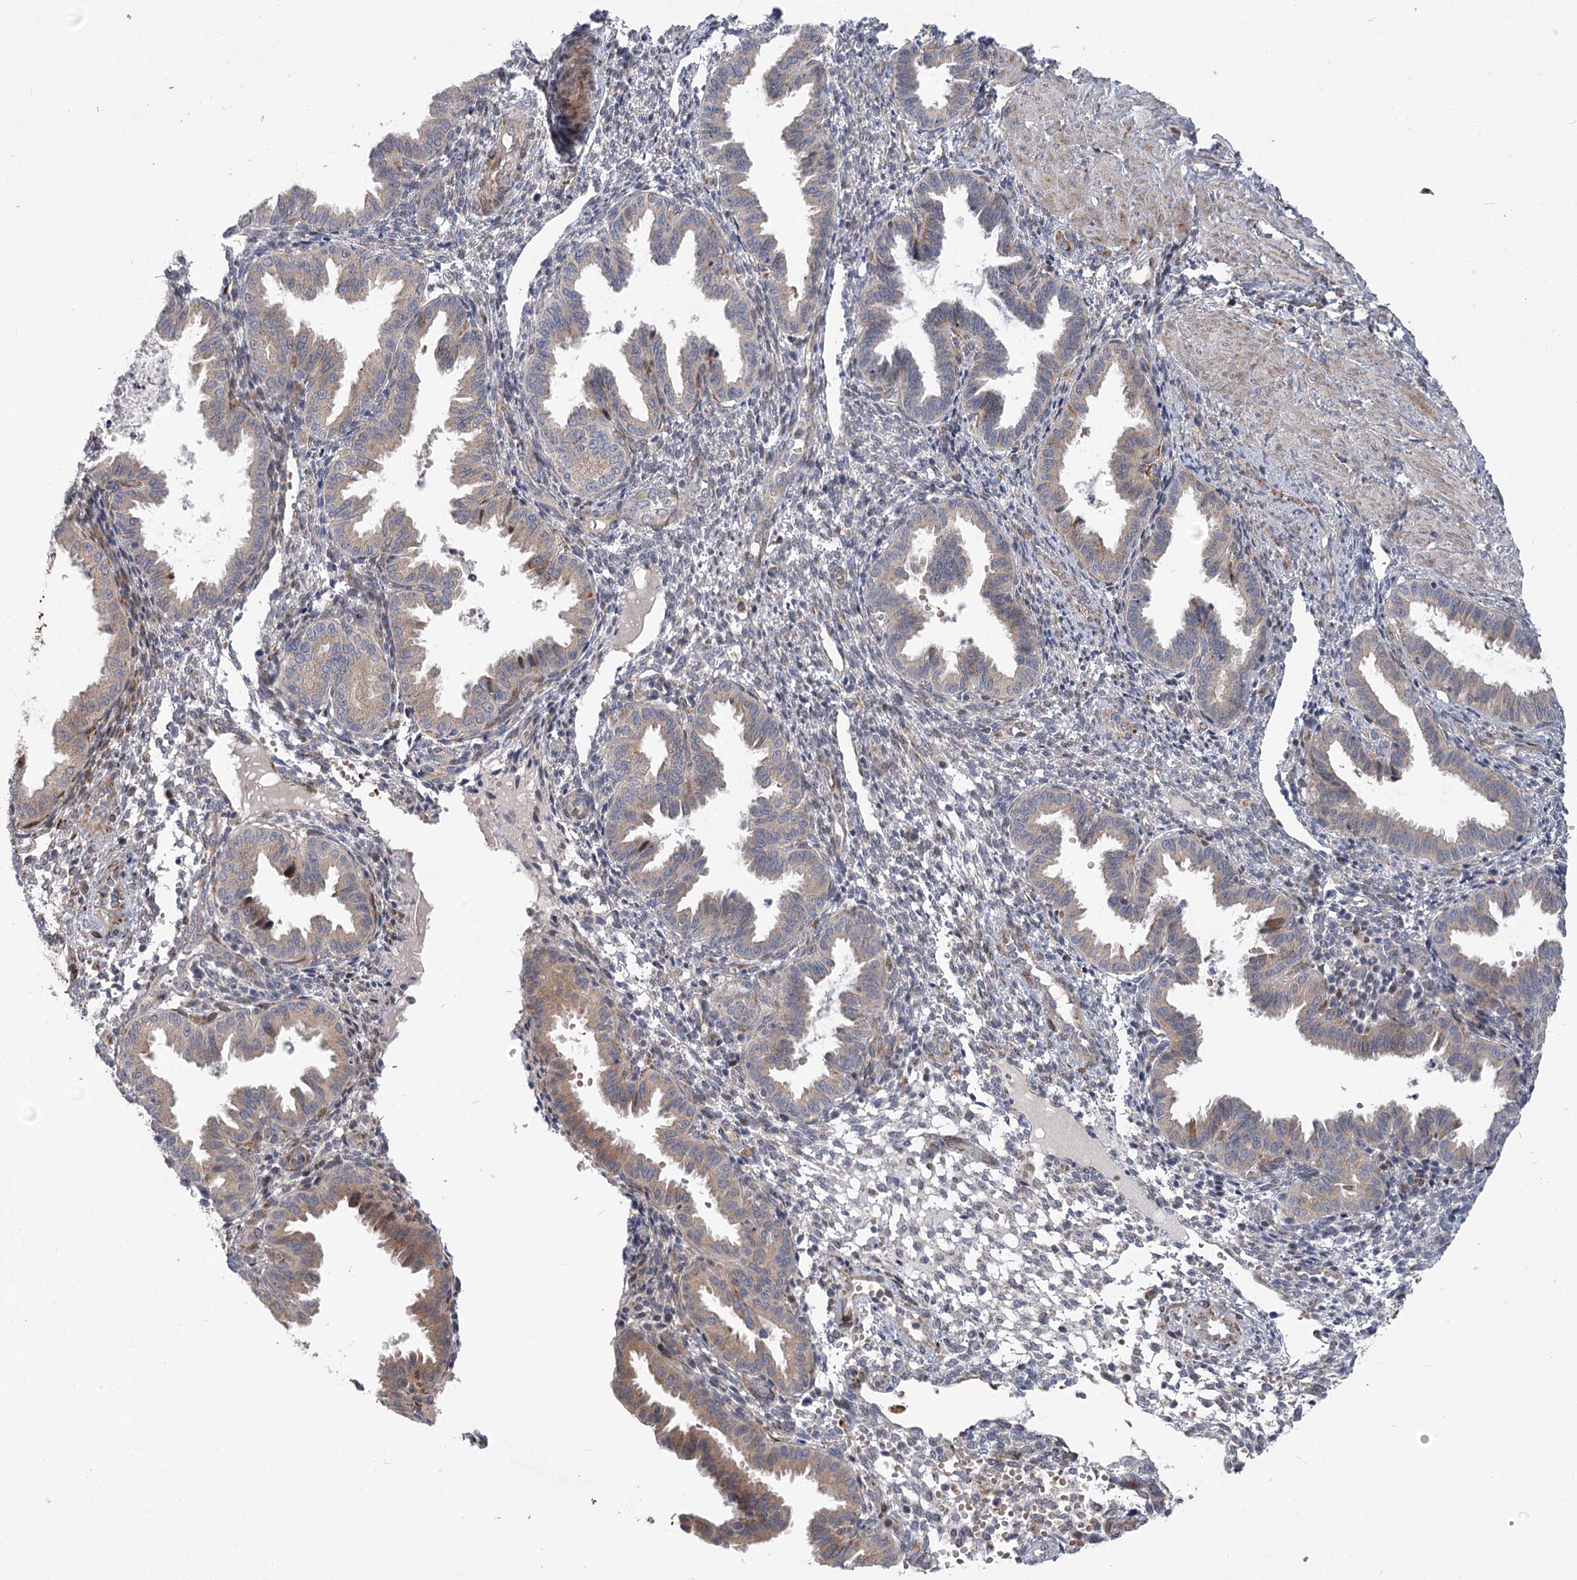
{"staining": {"intensity": "negative", "quantity": "none", "location": "none"}, "tissue": "endometrium", "cell_type": "Cells in endometrial stroma", "image_type": "normal", "snomed": [{"axis": "morphology", "description": "Normal tissue, NOS"}, {"axis": "topography", "description": "Endometrium"}], "caption": "Immunohistochemical staining of benign endometrium reveals no significant staining in cells in endometrial stroma. (Stains: DAB (3,3'-diaminobenzidine) immunohistochemistry with hematoxylin counter stain, Microscopy: brightfield microscopy at high magnification).", "gene": "GCNT4", "patient": {"sex": "female", "age": 33}}